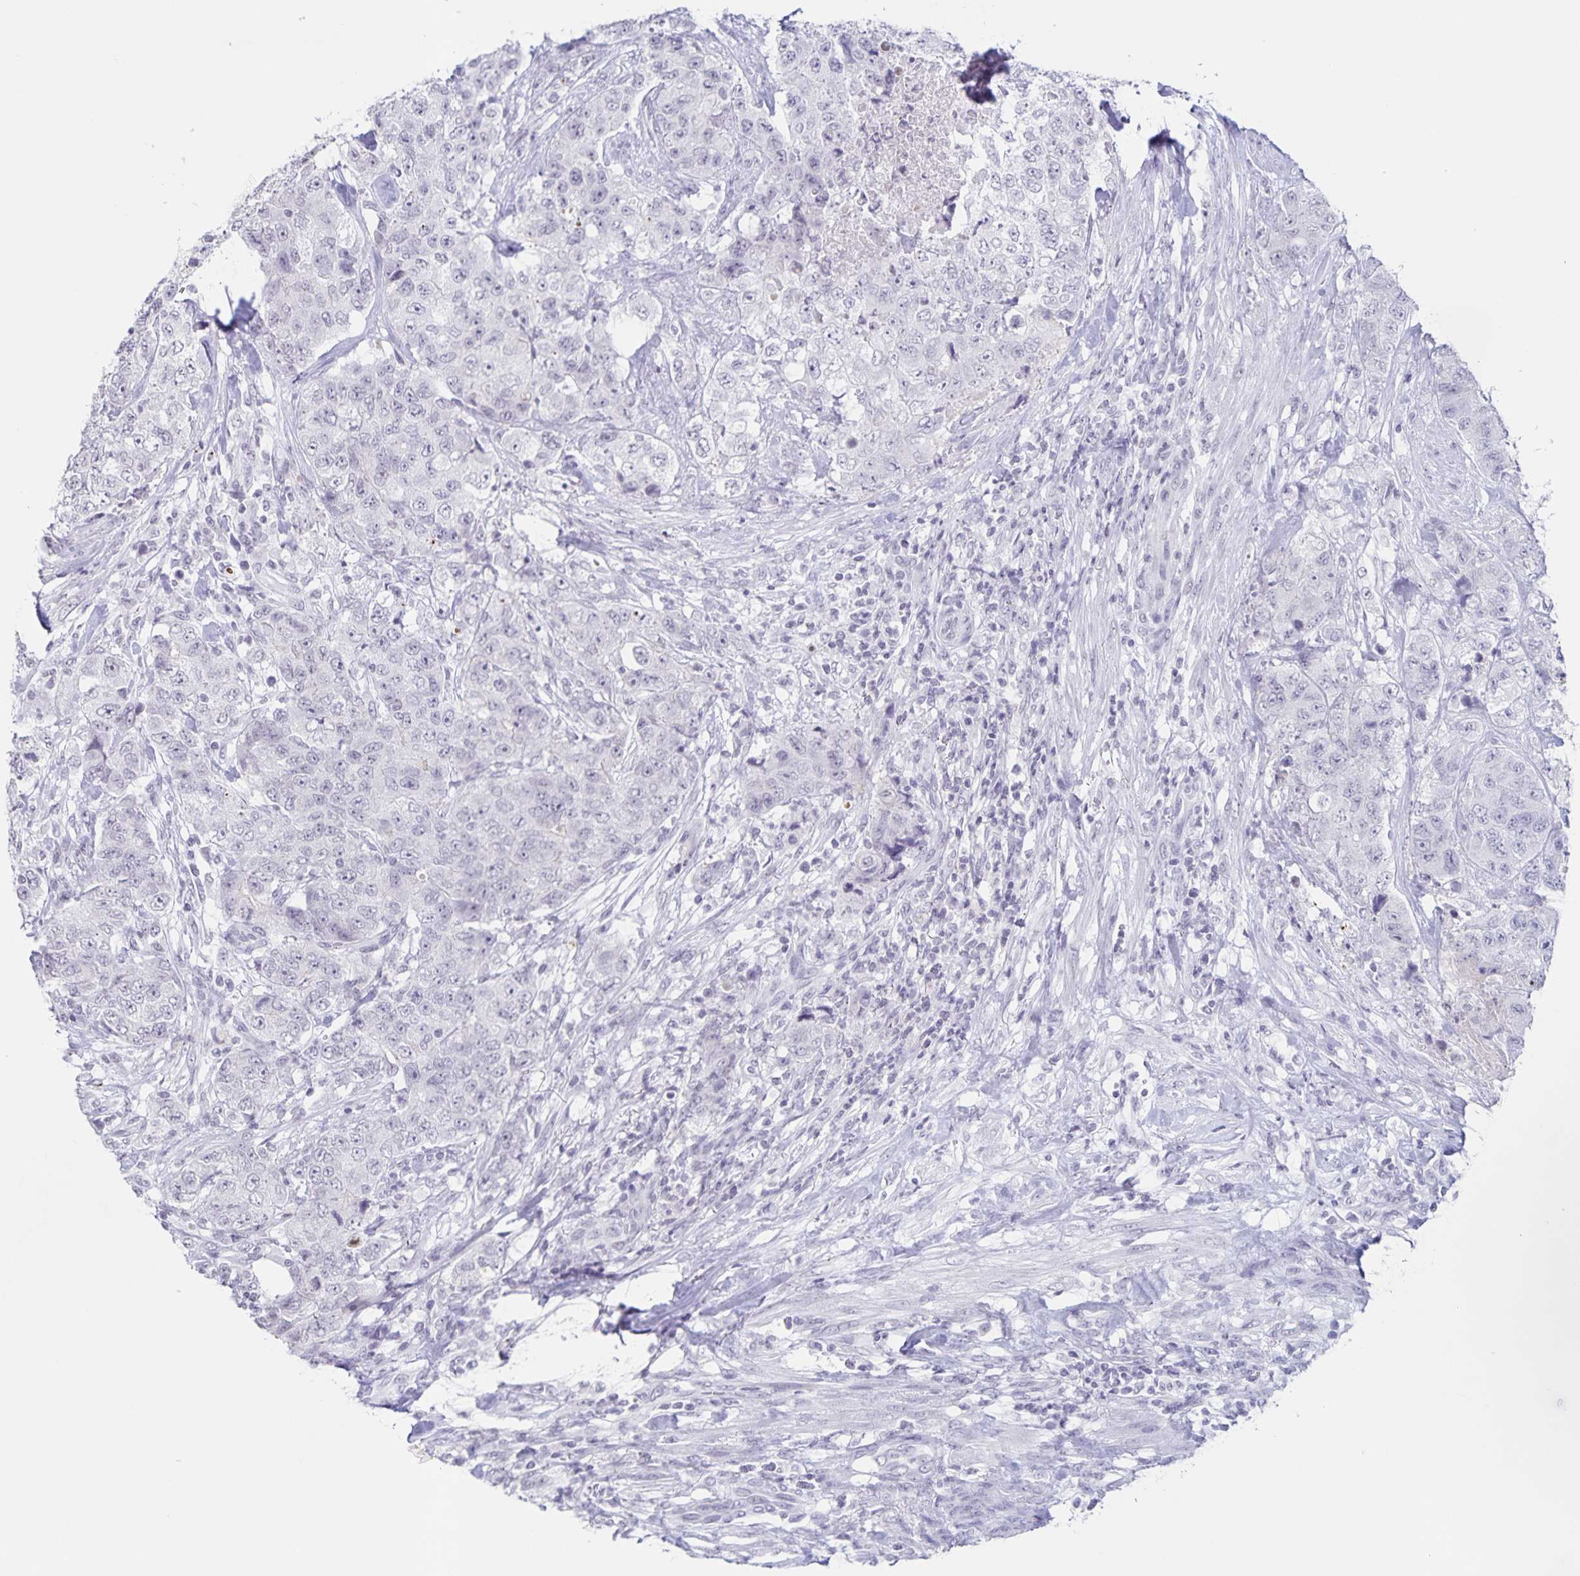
{"staining": {"intensity": "negative", "quantity": "none", "location": "none"}, "tissue": "urothelial cancer", "cell_type": "Tumor cells", "image_type": "cancer", "snomed": [{"axis": "morphology", "description": "Urothelial carcinoma, High grade"}, {"axis": "topography", "description": "Urinary bladder"}], "caption": "DAB (3,3'-diaminobenzidine) immunohistochemical staining of human urothelial carcinoma (high-grade) demonstrates no significant expression in tumor cells. Nuclei are stained in blue.", "gene": "LCE6A", "patient": {"sex": "female", "age": 78}}